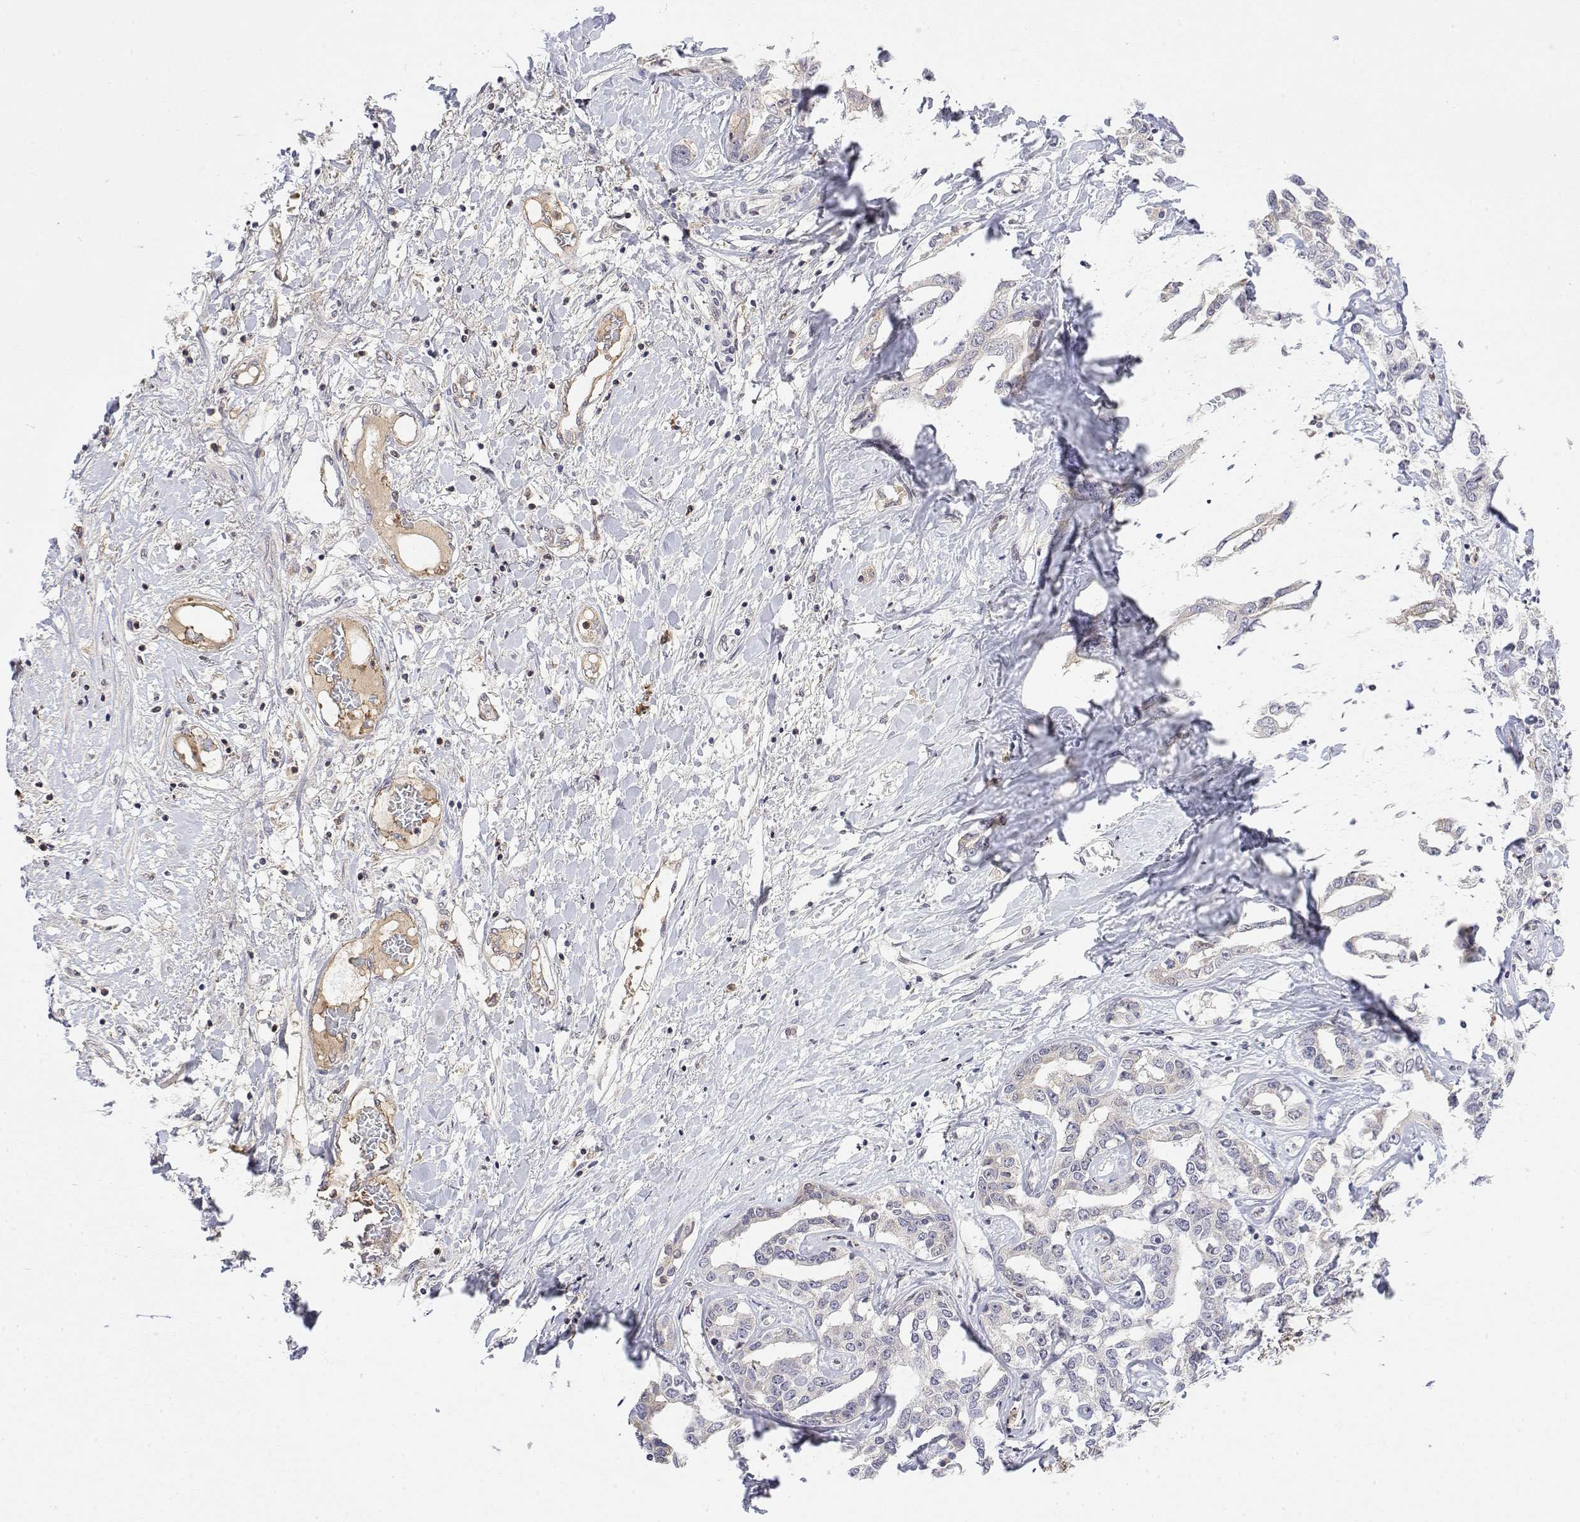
{"staining": {"intensity": "negative", "quantity": "none", "location": "none"}, "tissue": "liver cancer", "cell_type": "Tumor cells", "image_type": "cancer", "snomed": [{"axis": "morphology", "description": "Cholangiocarcinoma"}, {"axis": "topography", "description": "Liver"}], "caption": "Immunohistochemistry (IHC) histopathology image of liver cholangiocarcinoma stained for a protein (brown), which shows no staining in tumor cells.", "gene": "IGFBP4", "patient": {"sex": "male", "age": 59}}